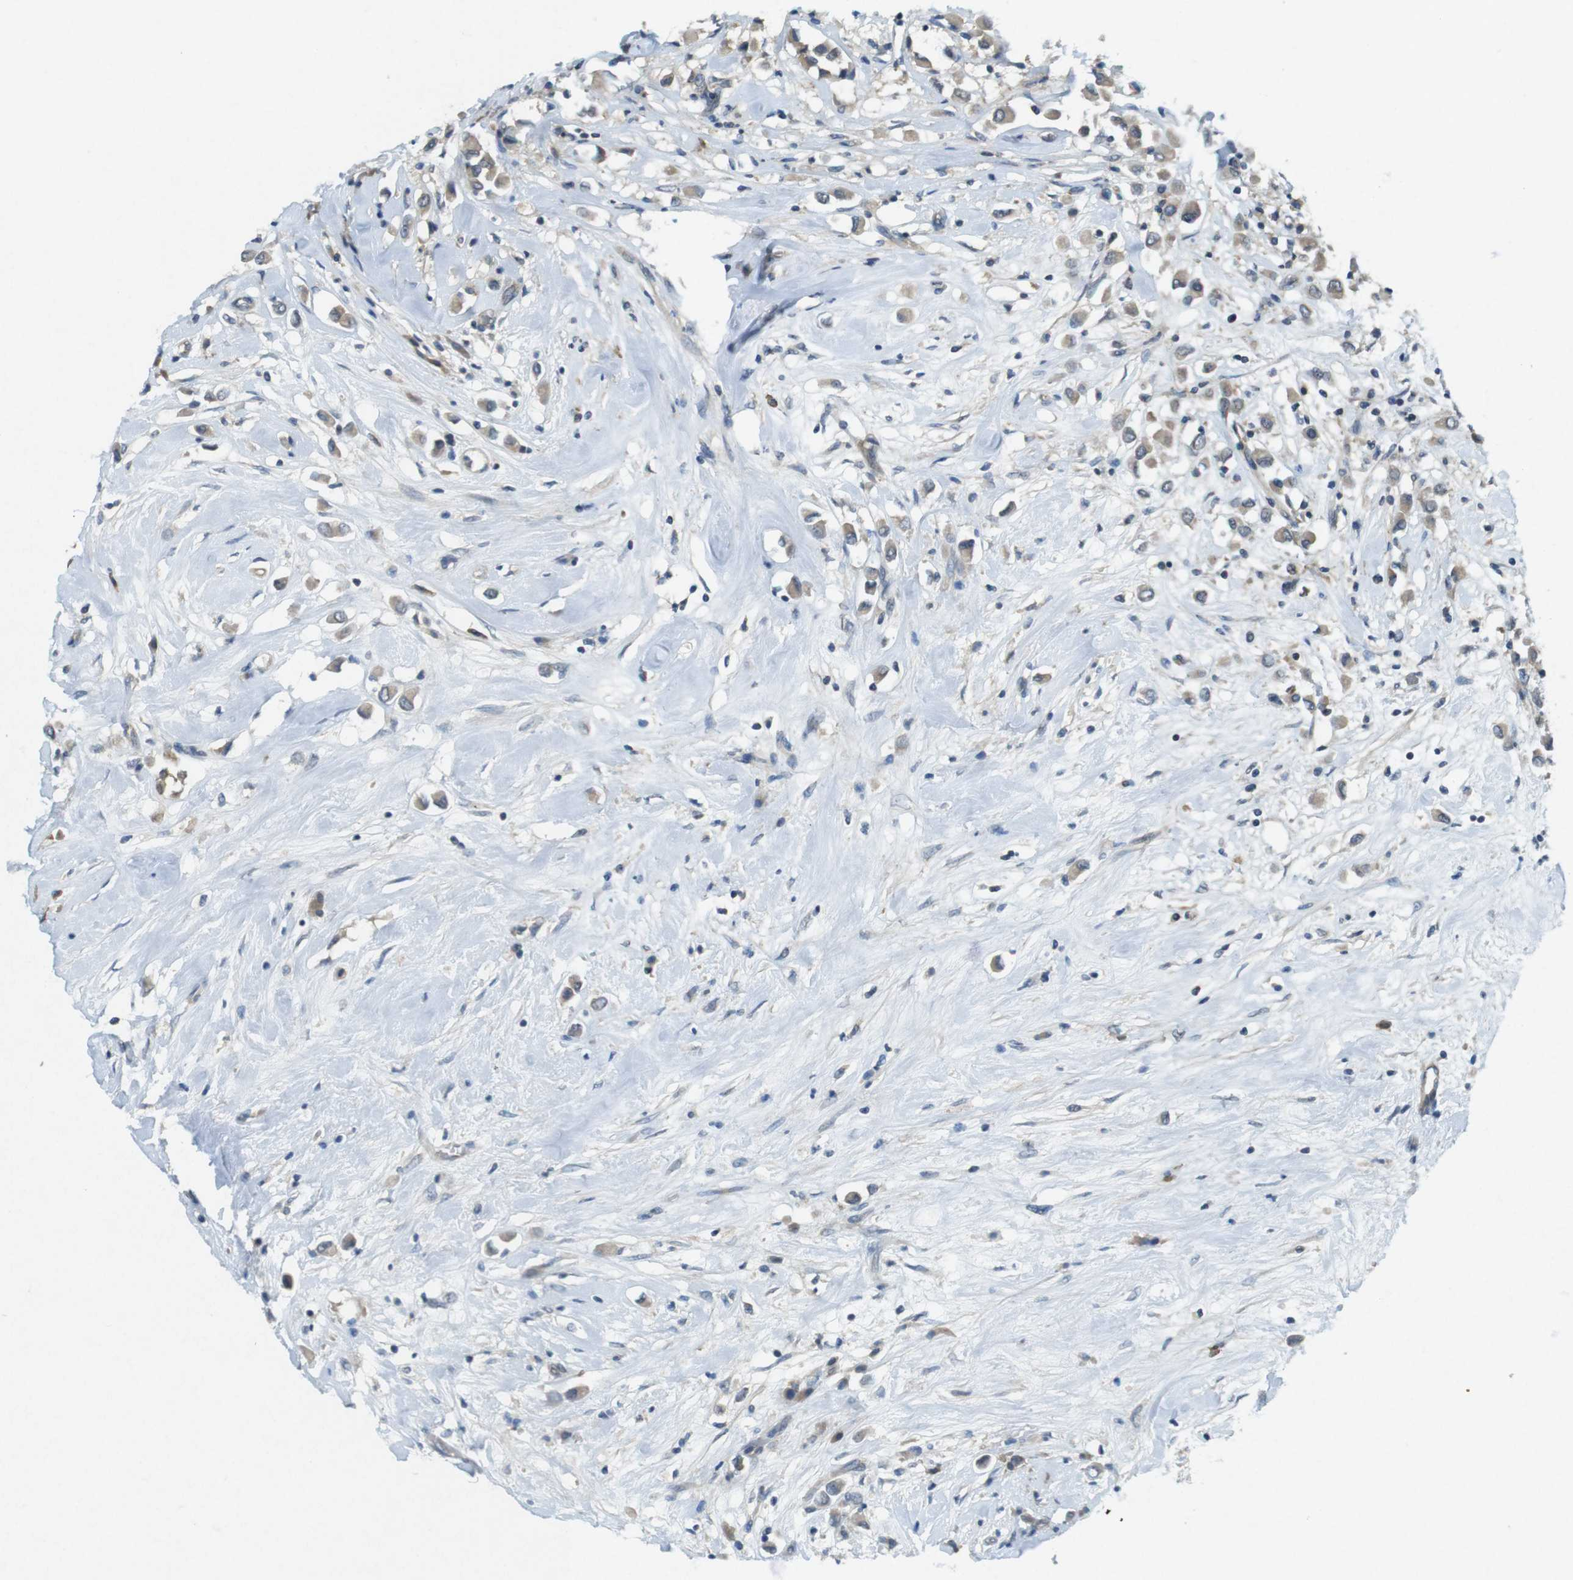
{"staining": {"intensity": "weak", "quantity": ">75%", "location": "cytoplasmic/membranous"}, "tissue": "breast cancer", "cell_type": "Tumor cells", "image_type": "cancer", "snomed": [{"axis": "morphology", "description": "Duct carcinoma"}, {"axis": "topography", "description": "Breast"}], "caption": "Immunohistochemical staining of human breast invasive ductal carcinoma demonstrates low levels of weak cytoplasmic/membranous expression in approximately >75% of tumor cells.", "gene": "SUGT1", "patient": {"sex": "female", "age": 61}}